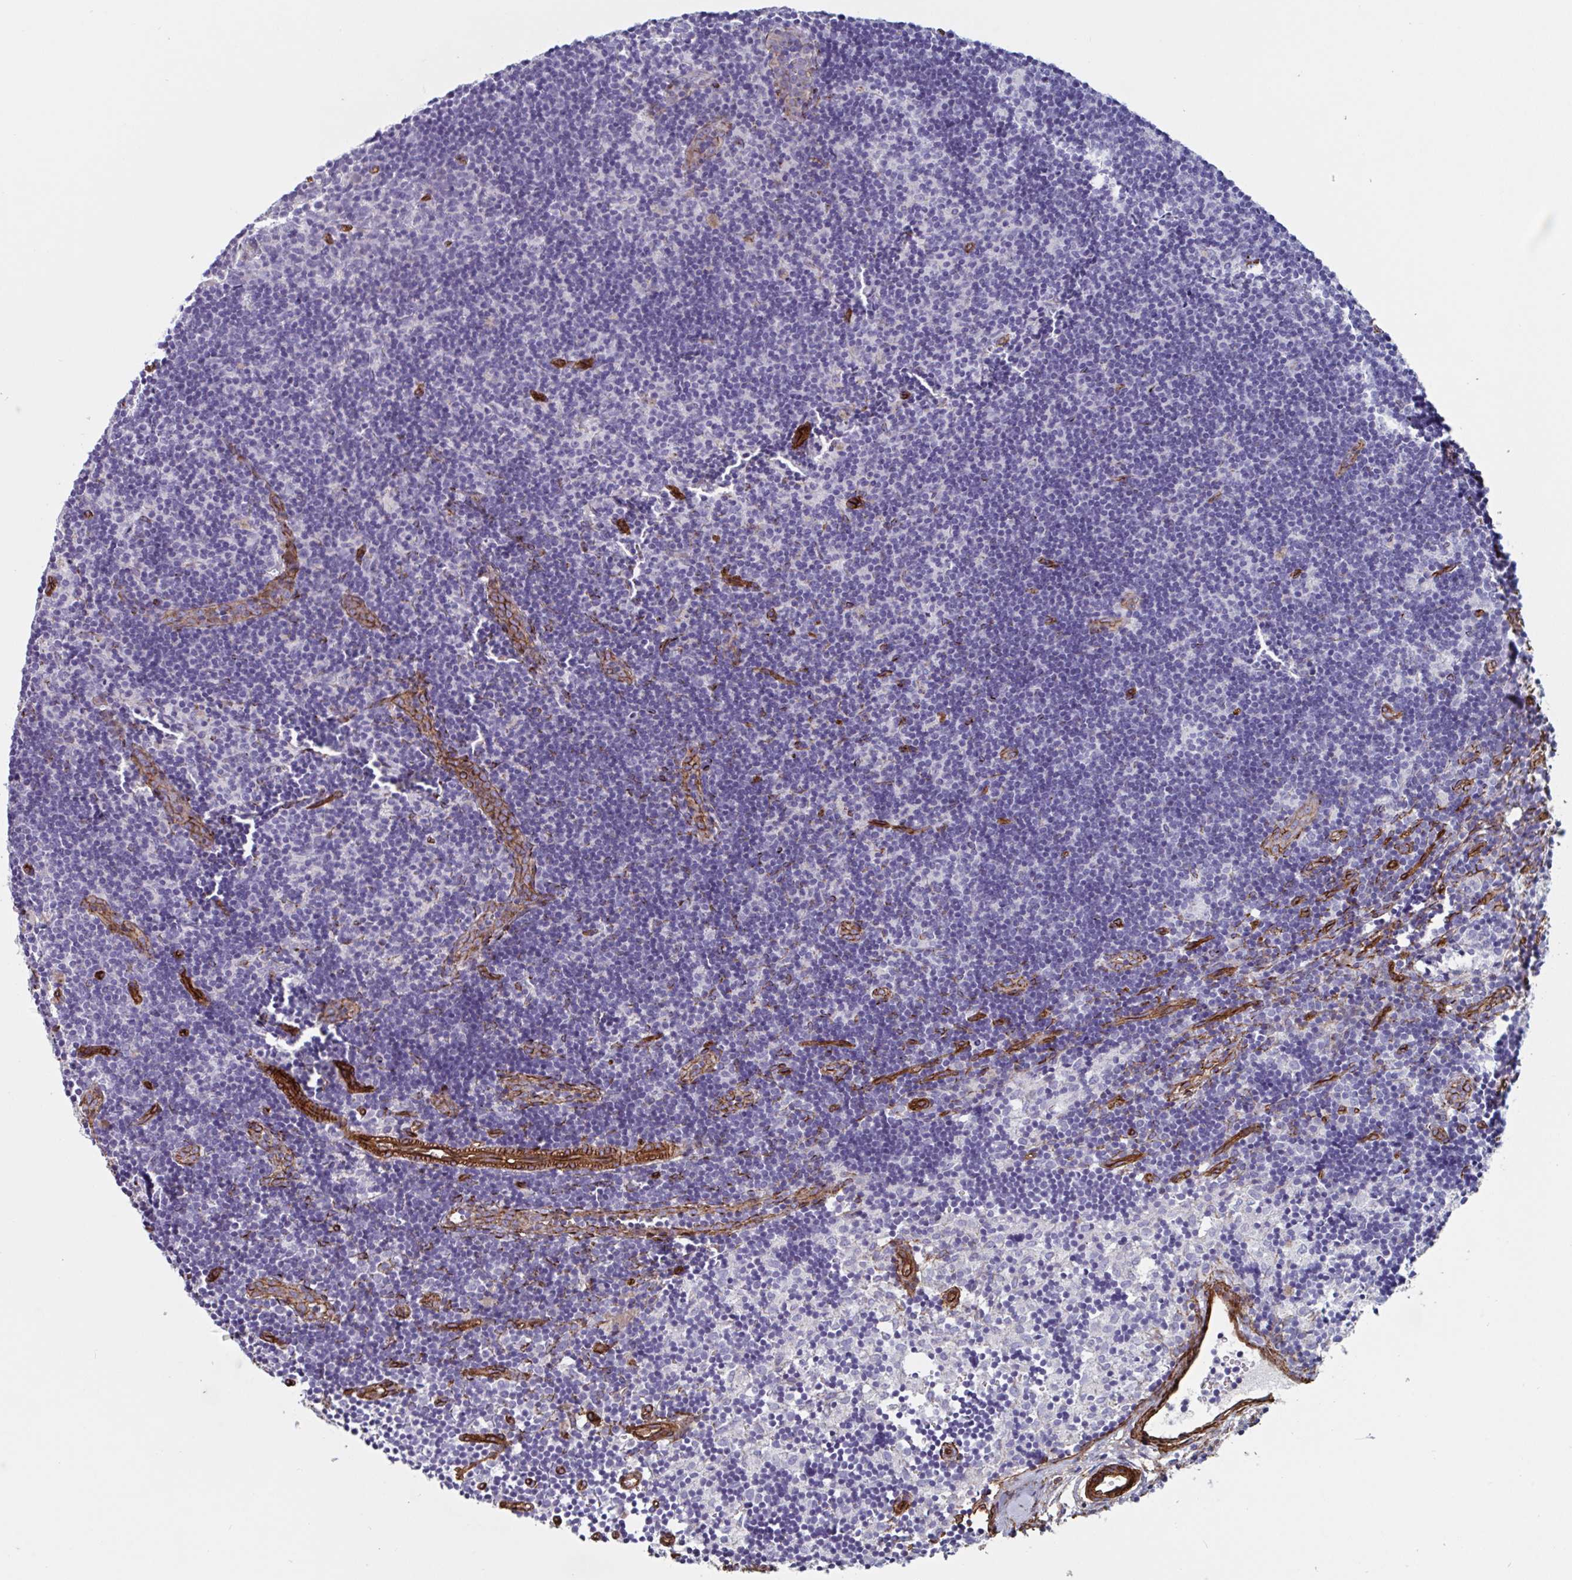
{"staining": {"intensity": "negative", "quantity": "none", "location": "none"}, "tissue": "lymph node", "cell_type": "Germinal center cells", "image_type": "normal", "snomed": [{"axis": "morphology", "description": "Normal tissue, NOS"}, {"axis": "topography", "description": "Lymph node"}], "caption": "A high-resolution image shows immunohistochemistry (IHC) staining of benign lymph node, which shows no significant staining in germinal center cells. (DAB immunohistochemistry (IHC) visualized using brightfield microscopy, high magnification).", "gene": "CITED4", "patient": {"sex": "female", "age": 31}}